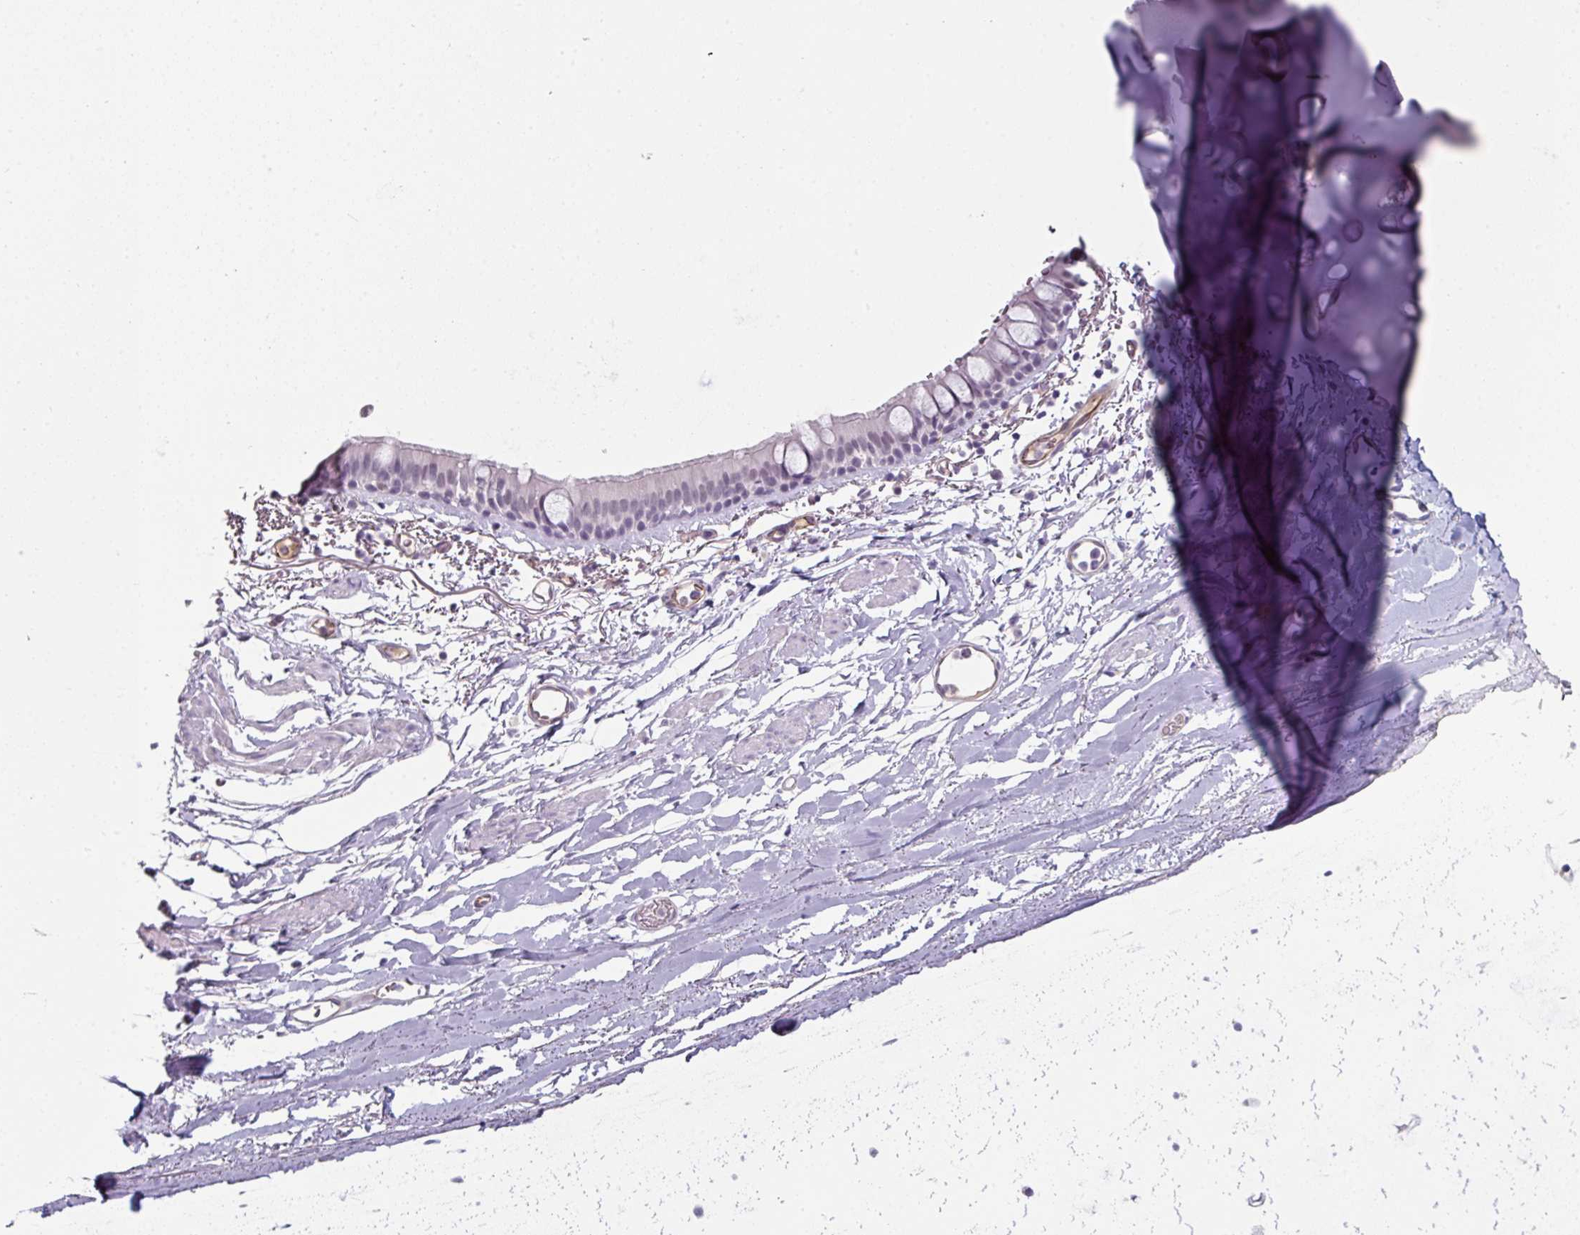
{"staining": {"intensity": "negative", "quantity": "none", "location": "none"}, "tissue": "bronchus", "cell_type": "Respiratory epithelial cells", "image_type": "normal", "snomed": [{"axis": "morphology", "description": "Normal tissue, NOS"}, {"axis": "topography", "description": "Bronchus"}], "caption": "This is a photomicrograph of IHC staining of normal bronchus, which shows no expression in respiratory epithelial cells.", "gene": "EYA3", "patient": {"sex": "male", "age": 67}}